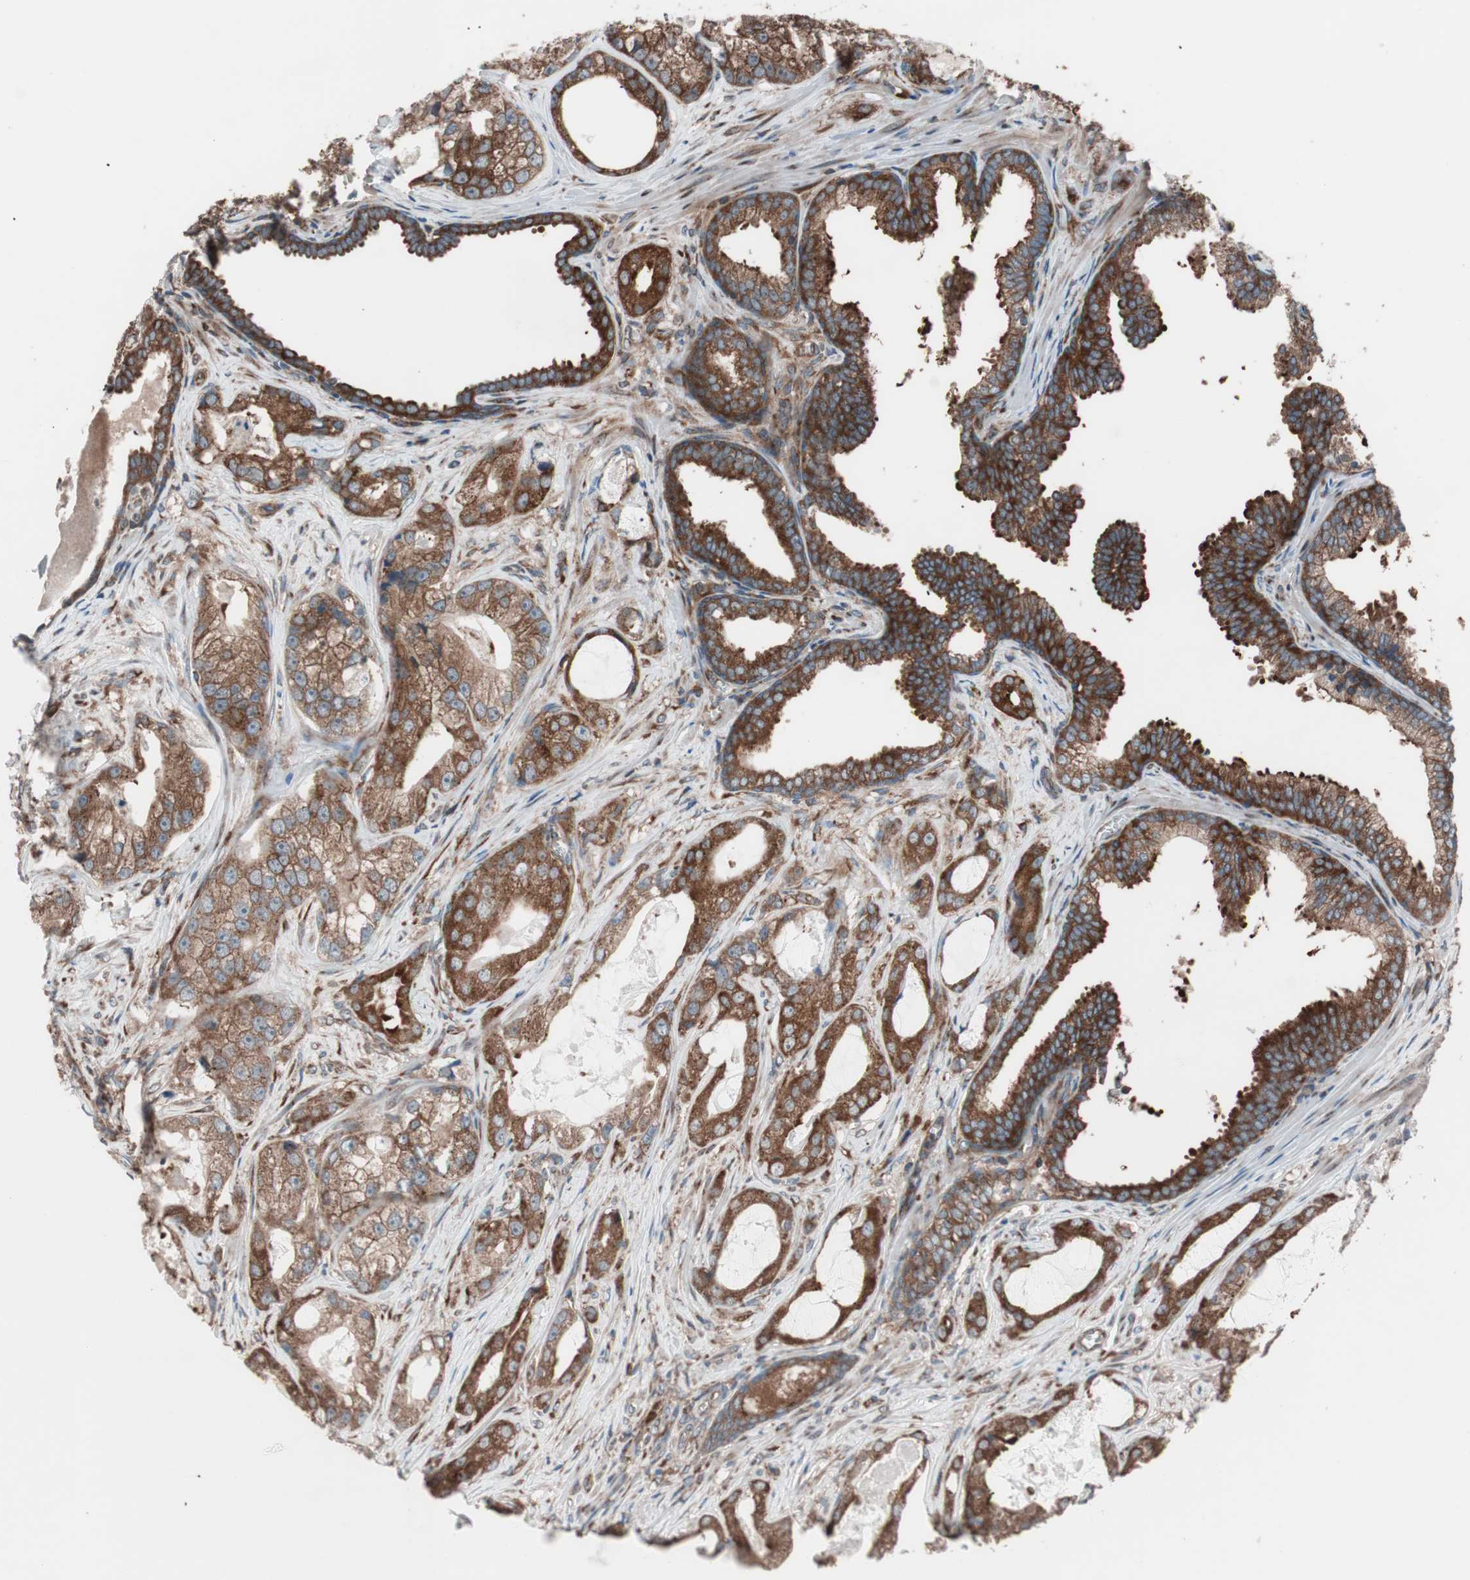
{"staining": {"intensity": "strong", "quantity": ">75%", "location": "cytoplasmic/membranous"}, "tissue": "prostate cancer", "cell_type": "Tumor cells", "image_type": "cancer", "snomed": [{"axis": "morphology", "description": "Adenocarcinoma, Low grade"}, {"axis": "topography", "description": "Prostate"}], "caption": "A histopathology image of prostate cancer stained for a protein exhibits strong cytoplasmic/membranous brown staining in tumor cells. (Stains: DAB in brown, nuclei in blue, Microscopy: brightfield microscopy at high magnification).", "gene": "SEC31A", "patient": {"sex": "male", "age": 59}}